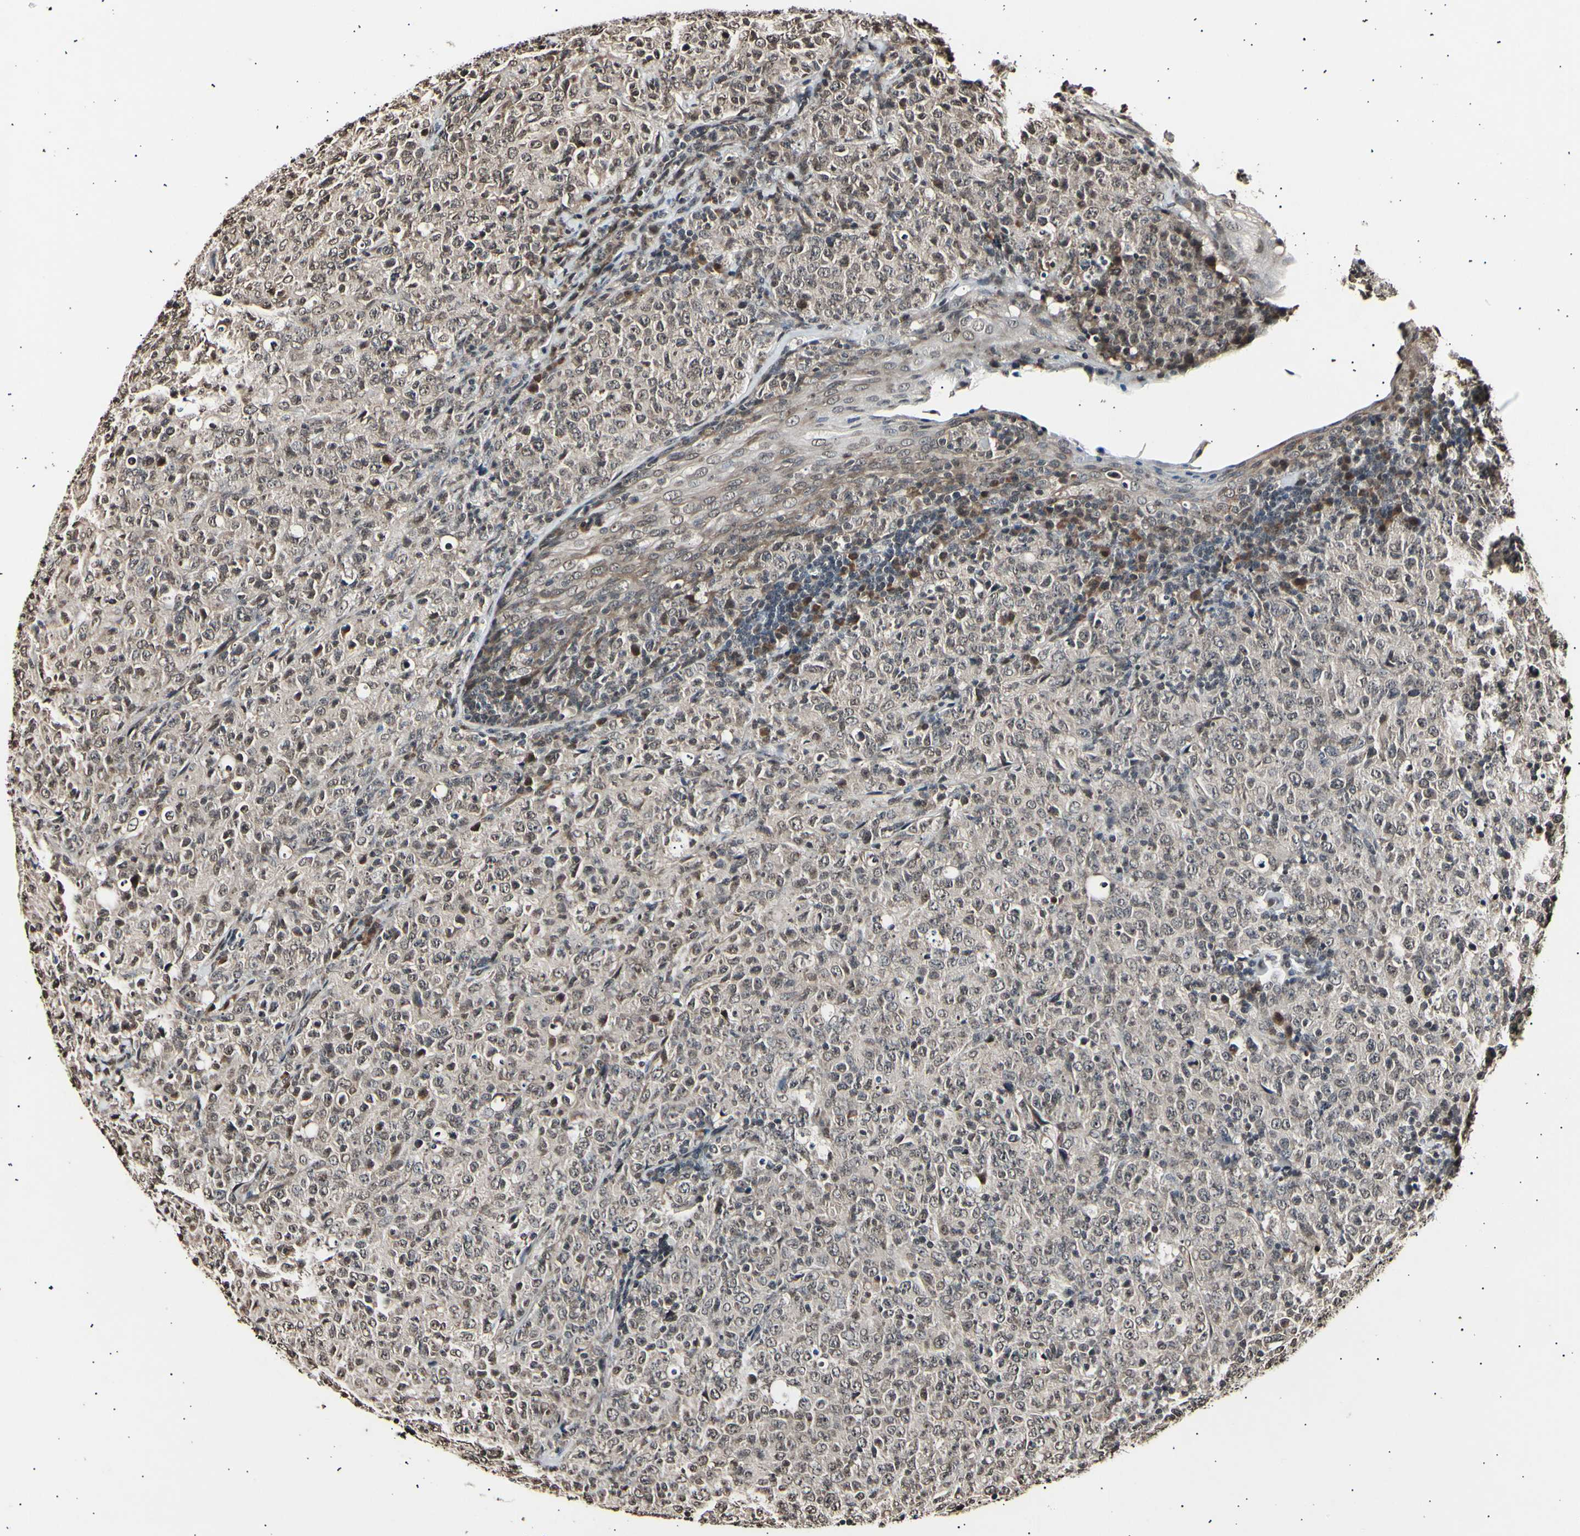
{"staining": {"intensity": "weak", "quantity": ">75%", "location": "nuclear"}, "tissue": "lymphoma", "cell_type": "Tumor cells", "image_type": "cancer", "snomed": [{"axis": "morphology", "description": "Malignant lymphoma, non-Hodgkin's type, High grade"}, {"axis": "topography", "description": "Tonsil"}], "caption": "Immunohistochemistry micrograph of human high-grade malignant lymphoma, non-Hodgkin's type stained for a protein (brown), which reveals low levels of weak nuclear staining in approximately >75% of tumor cells.", "gene": "ANAPC7", "patient": {"sex": "female", "age": 36}}